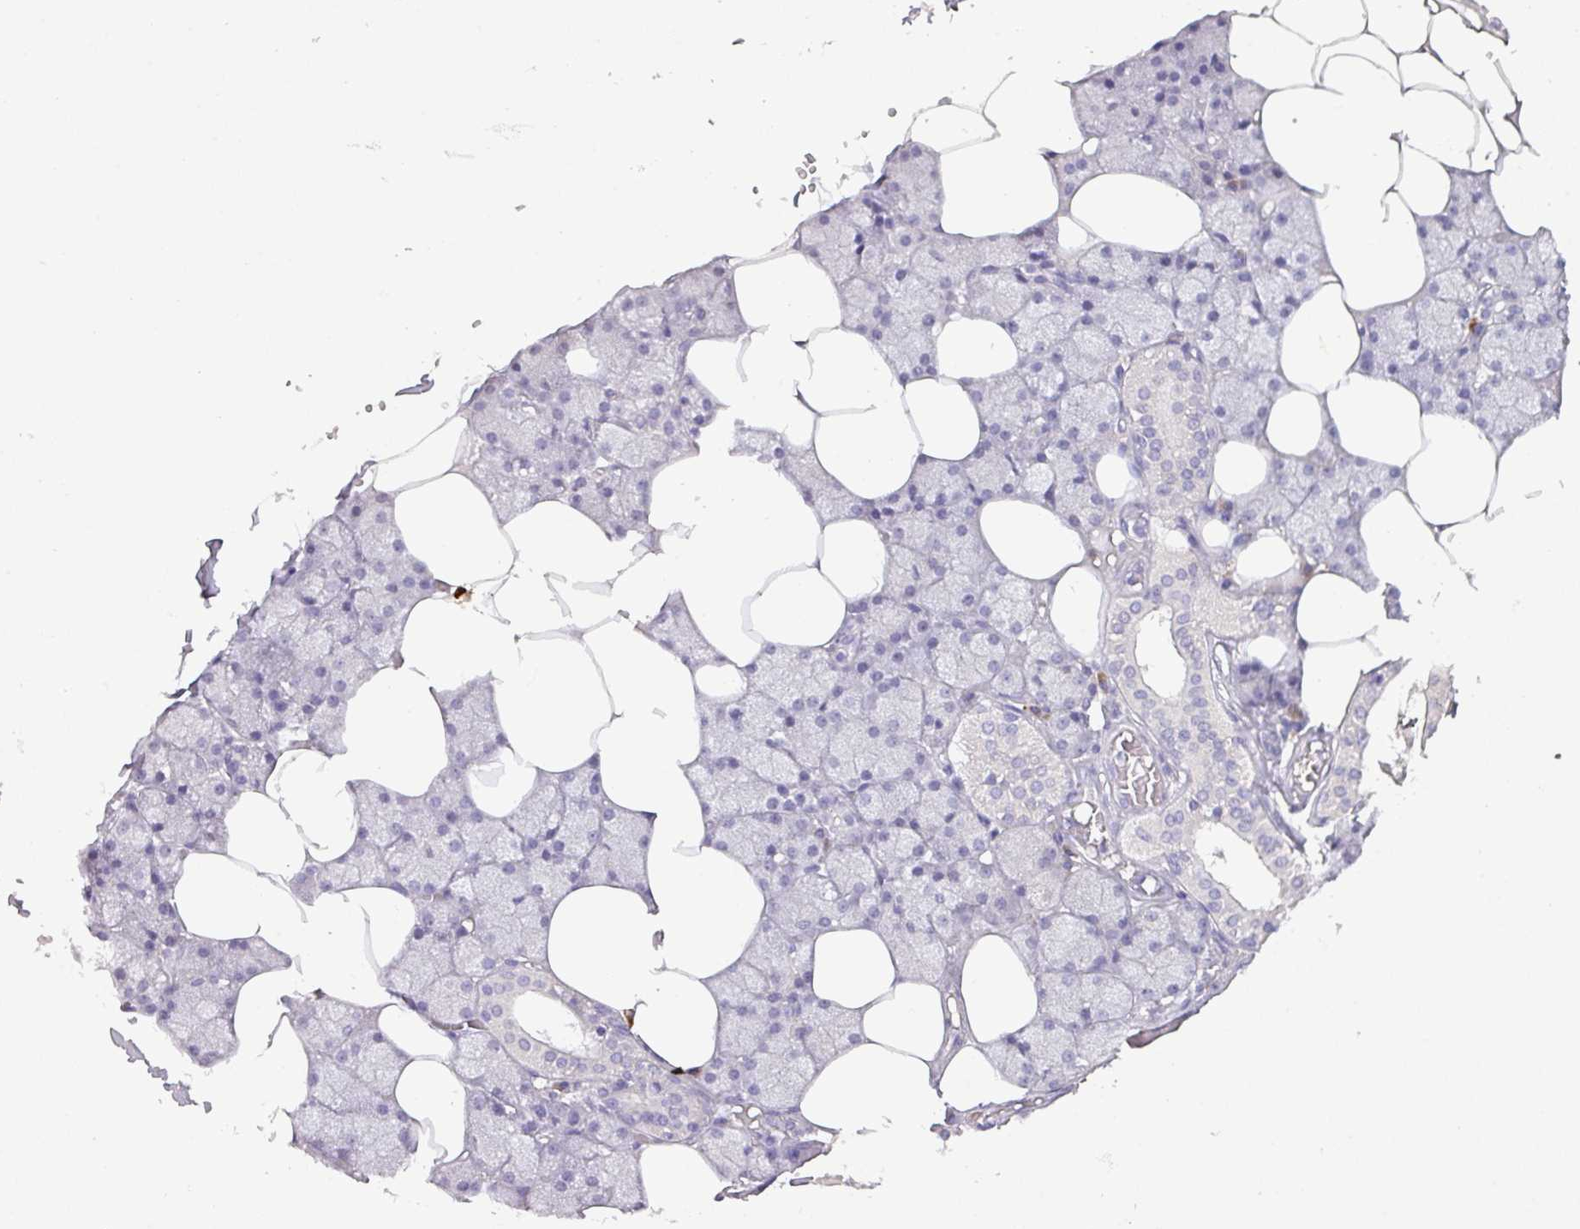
{"staining": {"intensity": "negative", "quantity": "none", "location": "none"}, "tissue": "salivary gland", "cell_type": "Glandular cells", "image_type": "normal", "snomed": [{"axis": "morphology", "description": "Normal tissue, NOS"}, {"axis": "topography", "description": "Salivary gland"}], "caption": "This is an immunohistochemistry (IHC) image of unremarkable salivary gland. There is no positivity in glandular cells.", "gene": "DRD5", "patient": {"sex": "male", "age": 62}}